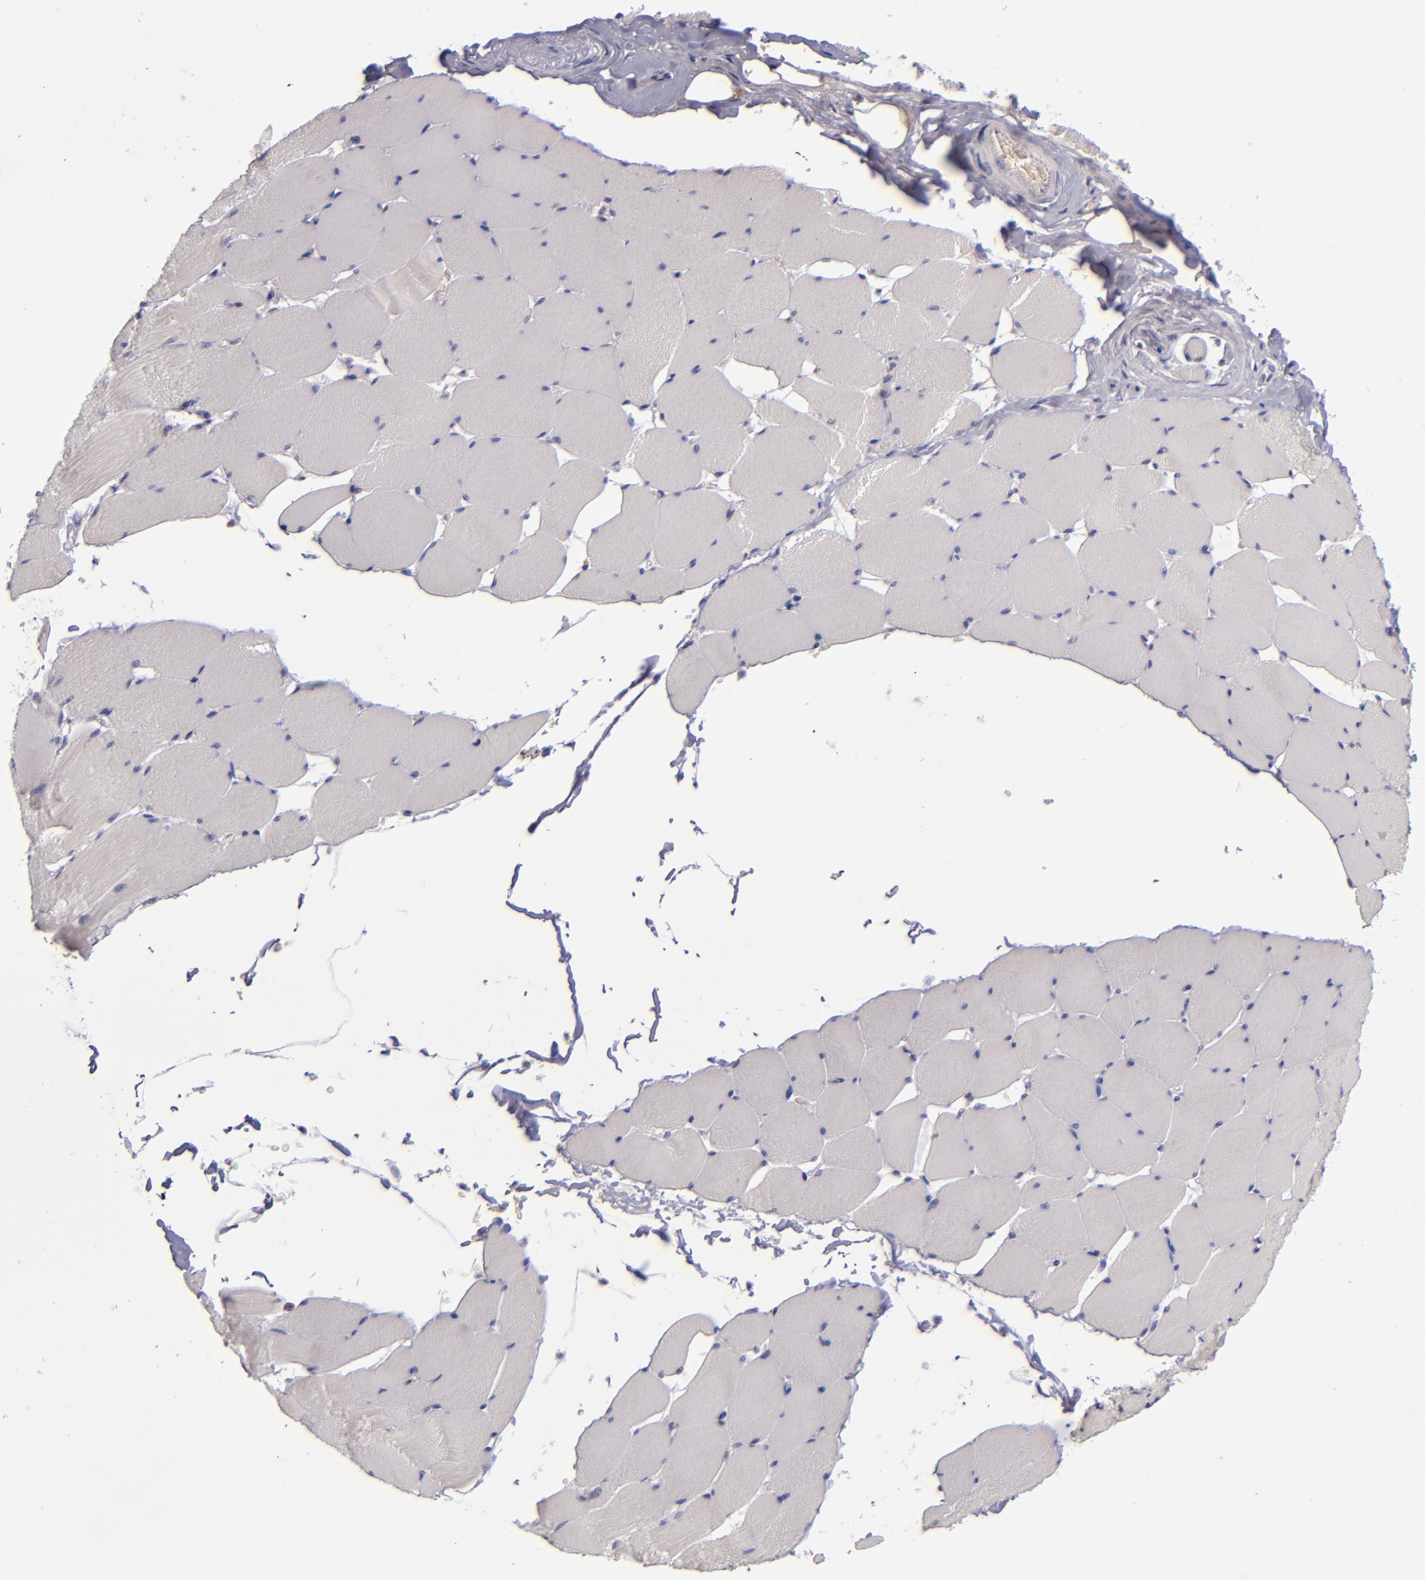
{"staining": {"intensity": "negative", "quantity": "none", "location": "none"}, "tissue": "skeletal muscle", "cell_type": "Myocytes", "image_type": "normal", "snomed": [{"axis": "morphology", "description": "Normal tissue, NOS"}, {"axis": "topography", "description": "Skeletal muscle"}], "caption": "There is no significant expression in myocytes of skeletal muscle.", "gene": "TSC2", "patient": {"sex": "male", "age": 62}}